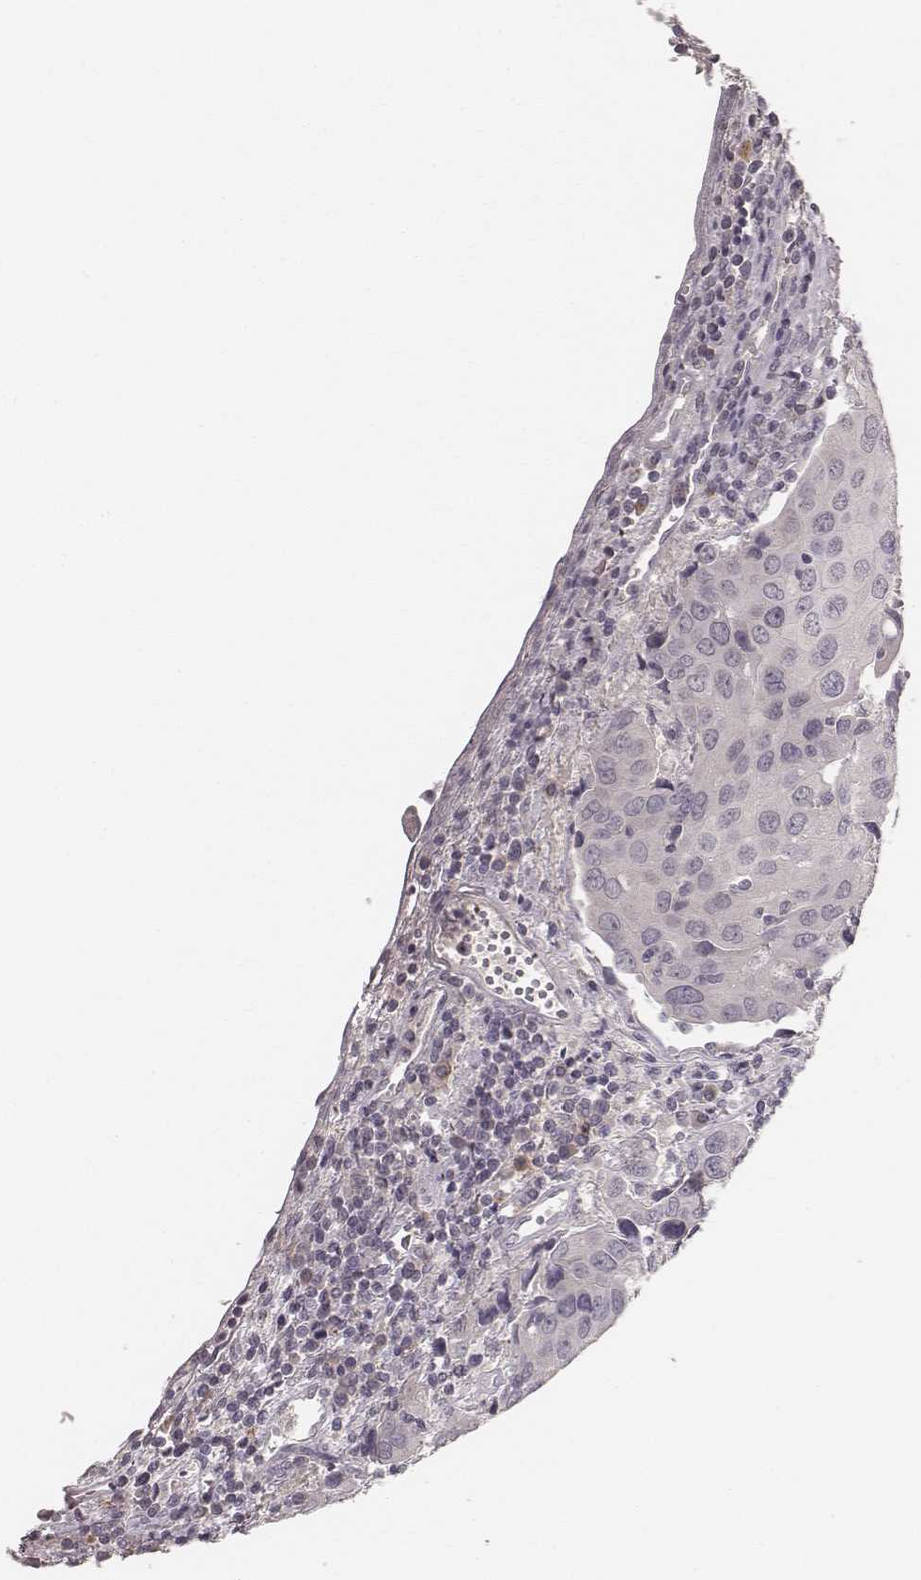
{"staining": {"intensity": "negative", "quantity": "none", "location": "none"}, "tissue": "urothelial cancer", "cell_type": "Tumor cells", "image_type": "cancer", "snomed": [{"axis": "morphology", "description": "Urothelial carcinoma, High grade"}, {"axis": "topography", "description": "Urinary bladder"}], "caption": "IHC histopathology image of neoplastic tissue: human urothelial cancer stained with DAB displays no significant protein expression in tumor cells.", "gene": "LY6K", "patient": {"sex": "female", "age": 85}}